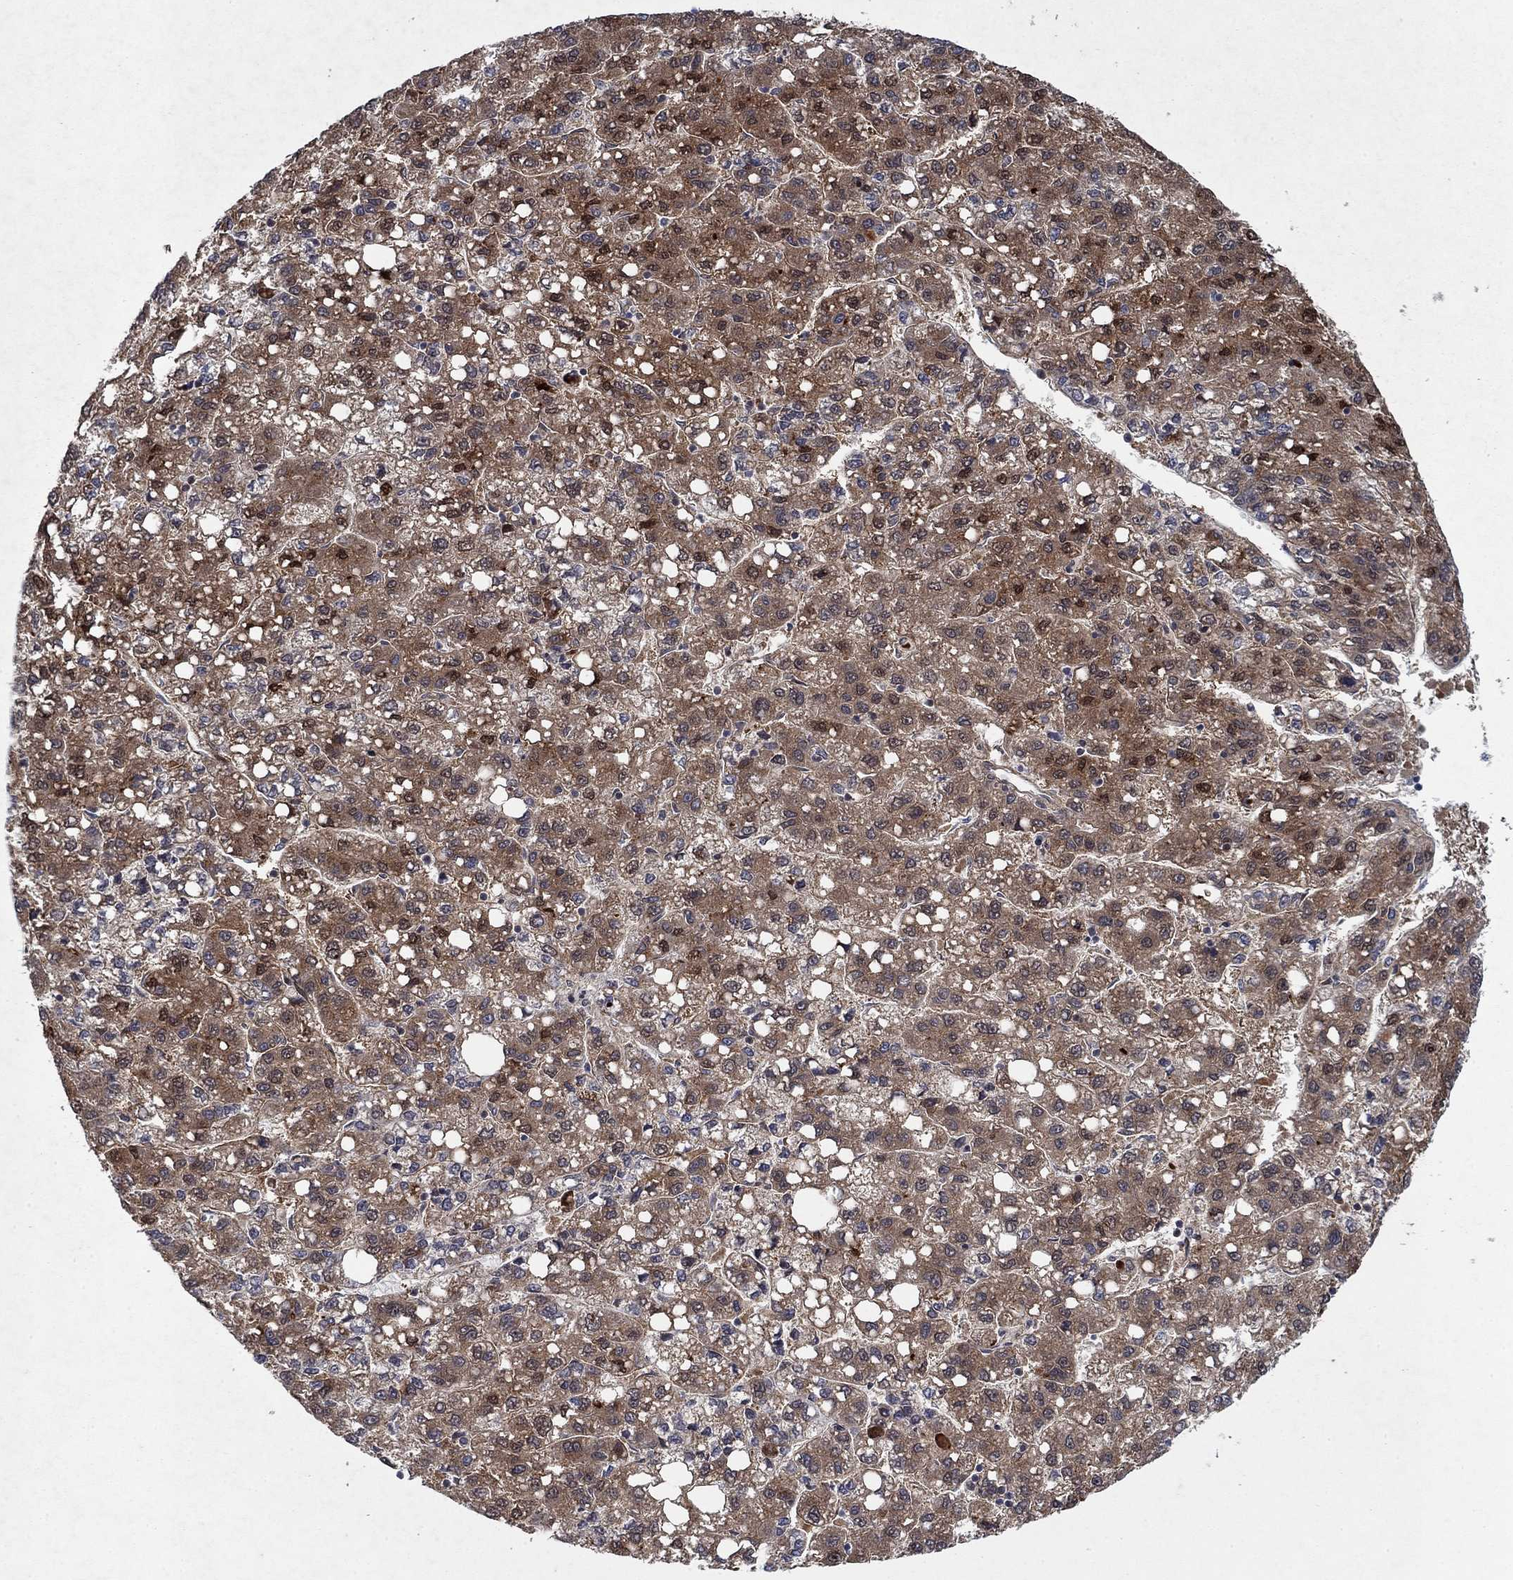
{"staining": {"intensity": "strong", "quantity": "<25%", "location": "cytoplasmic/membranous,nuclear"}, "tissue": "liver cancer", "cell_type": "Tumor cells", "image_type": "cancer", "snomed": [{"axis": "morphology", "description": "Carcinoma, Hepatocellular, NOS"}, {"axis": "topography", "description": "Liver"}], "caption": "Brown immunohistochemical staining in hepatocellular carcinoma (liver) reveals strong cytoplasmic/membranous and nuclear staining in approximately <25% of tumor cells.", "gene": "PRICKLE4", "patient": {"sex": "female", "age": 82}}